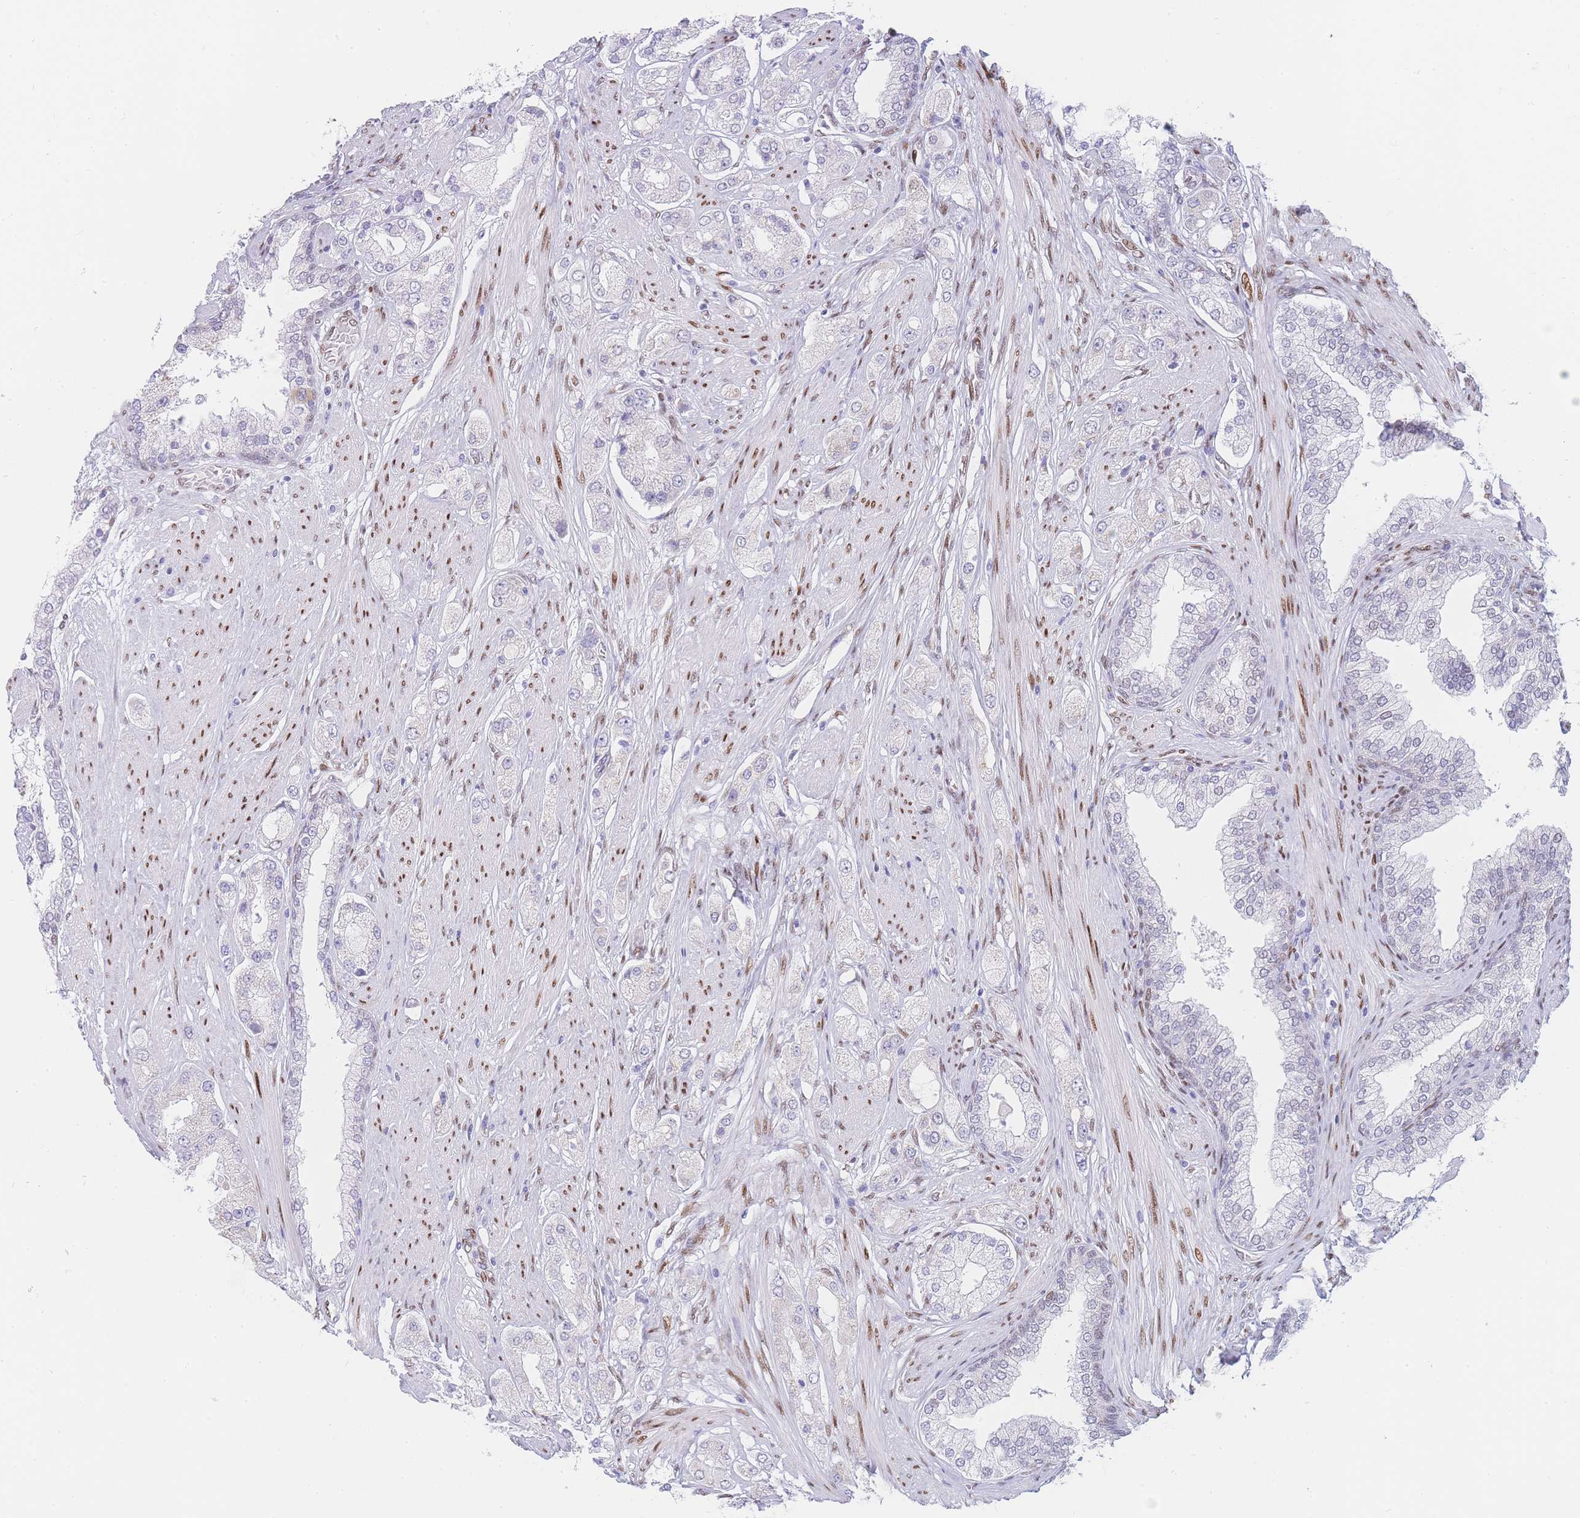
{"staining": {"intensity": "negative", "quantity": "none", "location": "none"}, "tissue": "prostate cancer", "cell_type": "Tumor cells", "image_type": "cancer", "snomed": [{"axis": "morphology", "description": "Adenocarcinoma, High grade"}, {"axis": "topography", "description": "Prostate"}], "caption": "DAB immunohistochemical staining of human prostate high-grade adenocarcinoma exhibits no significant positivity in tumor cells. (DAB immunohistochemistry with hematoxylin counter stain).", "gene": "PSMB5", "patient": {"sex": "male", "age": 68}}